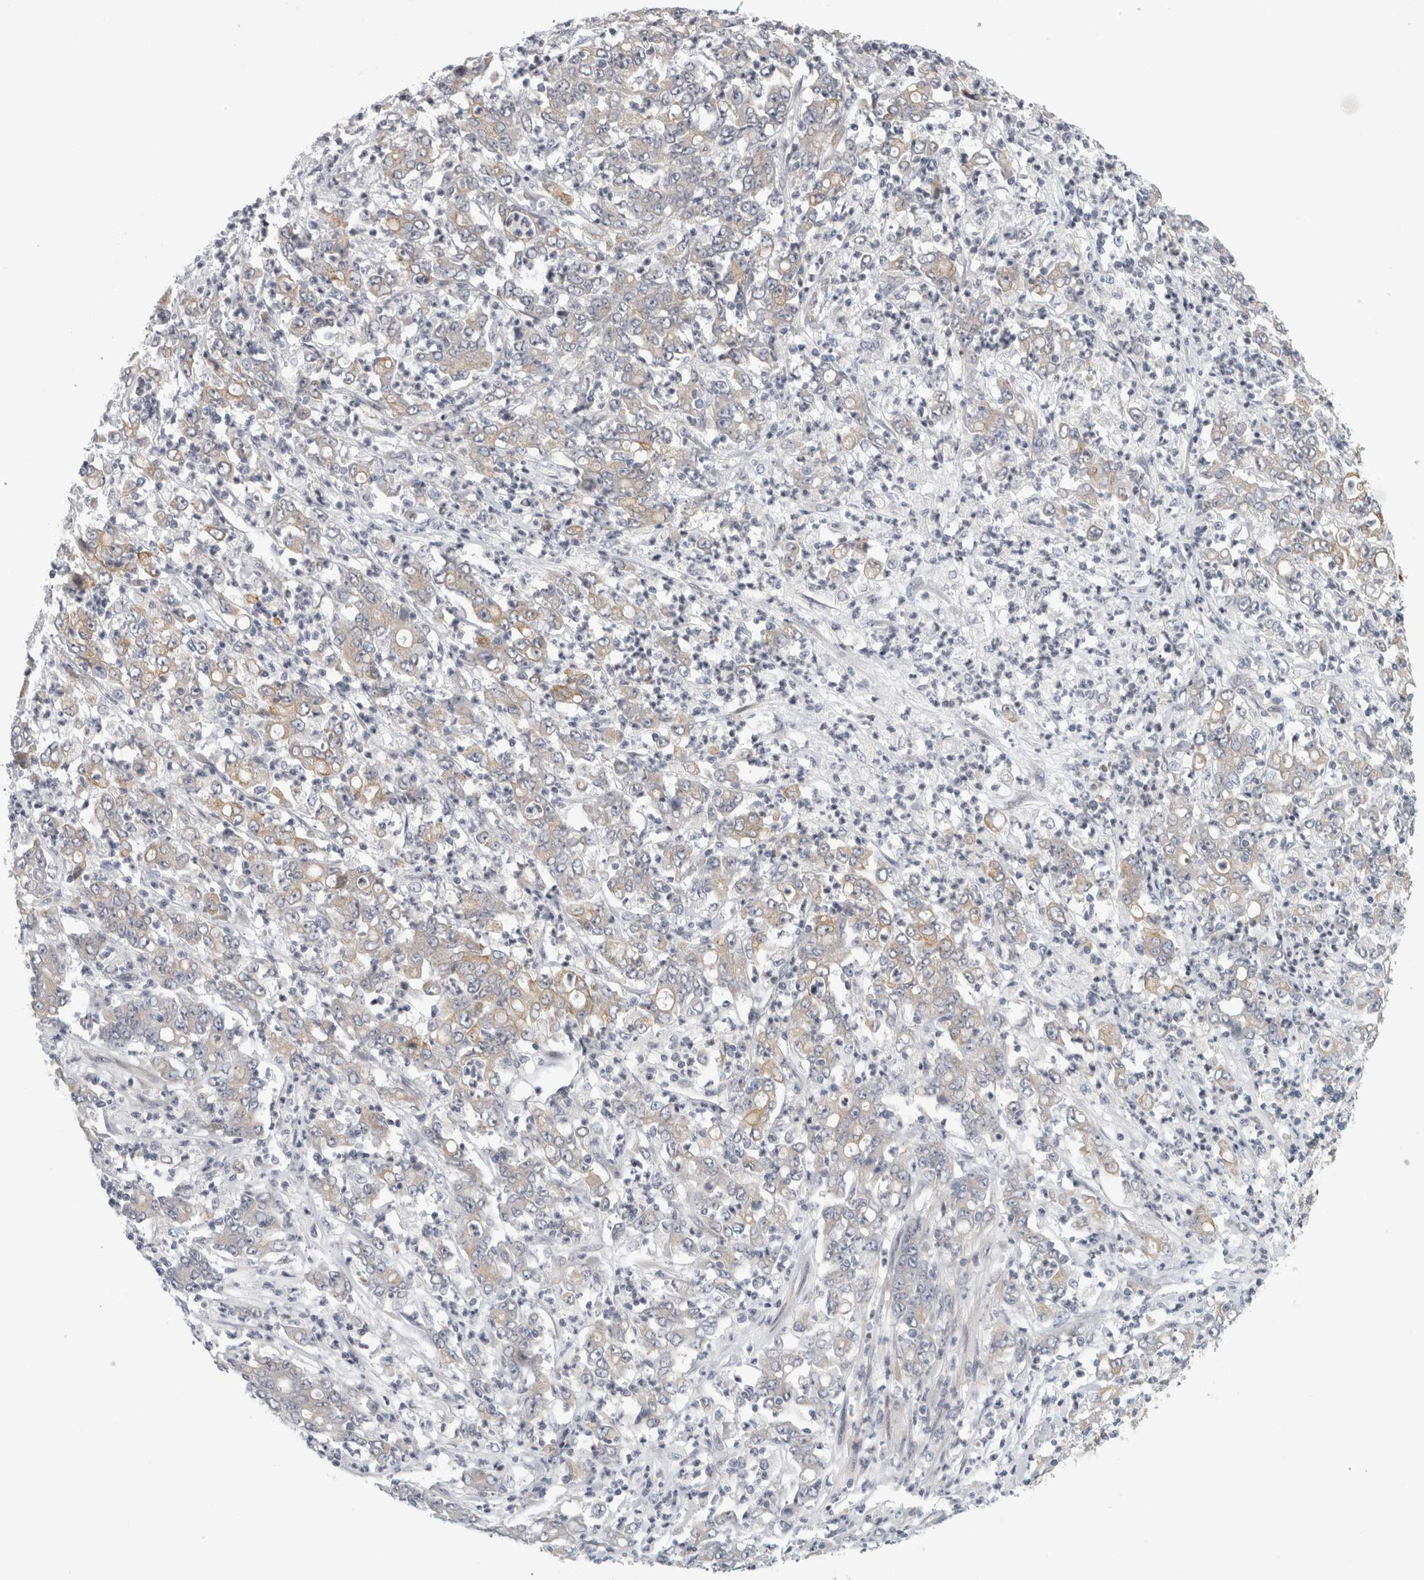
{"staining": {"intensity": "weak", "quantity": "<25%", "location": "cytoplasmic/membranous"}, "tissue": "stomach cancer", "cell_type": "Tumor cells", "image_type": "cancer", "snomed": [{"axis": "morphology", "description": "Adenocarcinoma, NOS"}, {"axis": "topography", "description": "Stomach, lower"}], "caption": "DAB (3,3'-diaminobenzidine) immunohistochemical staining of human stomach cancer exhibits no significant positivity in tumor cells.", "gene": "UTP25", "patient": {"sex": "female", "age": 71}}